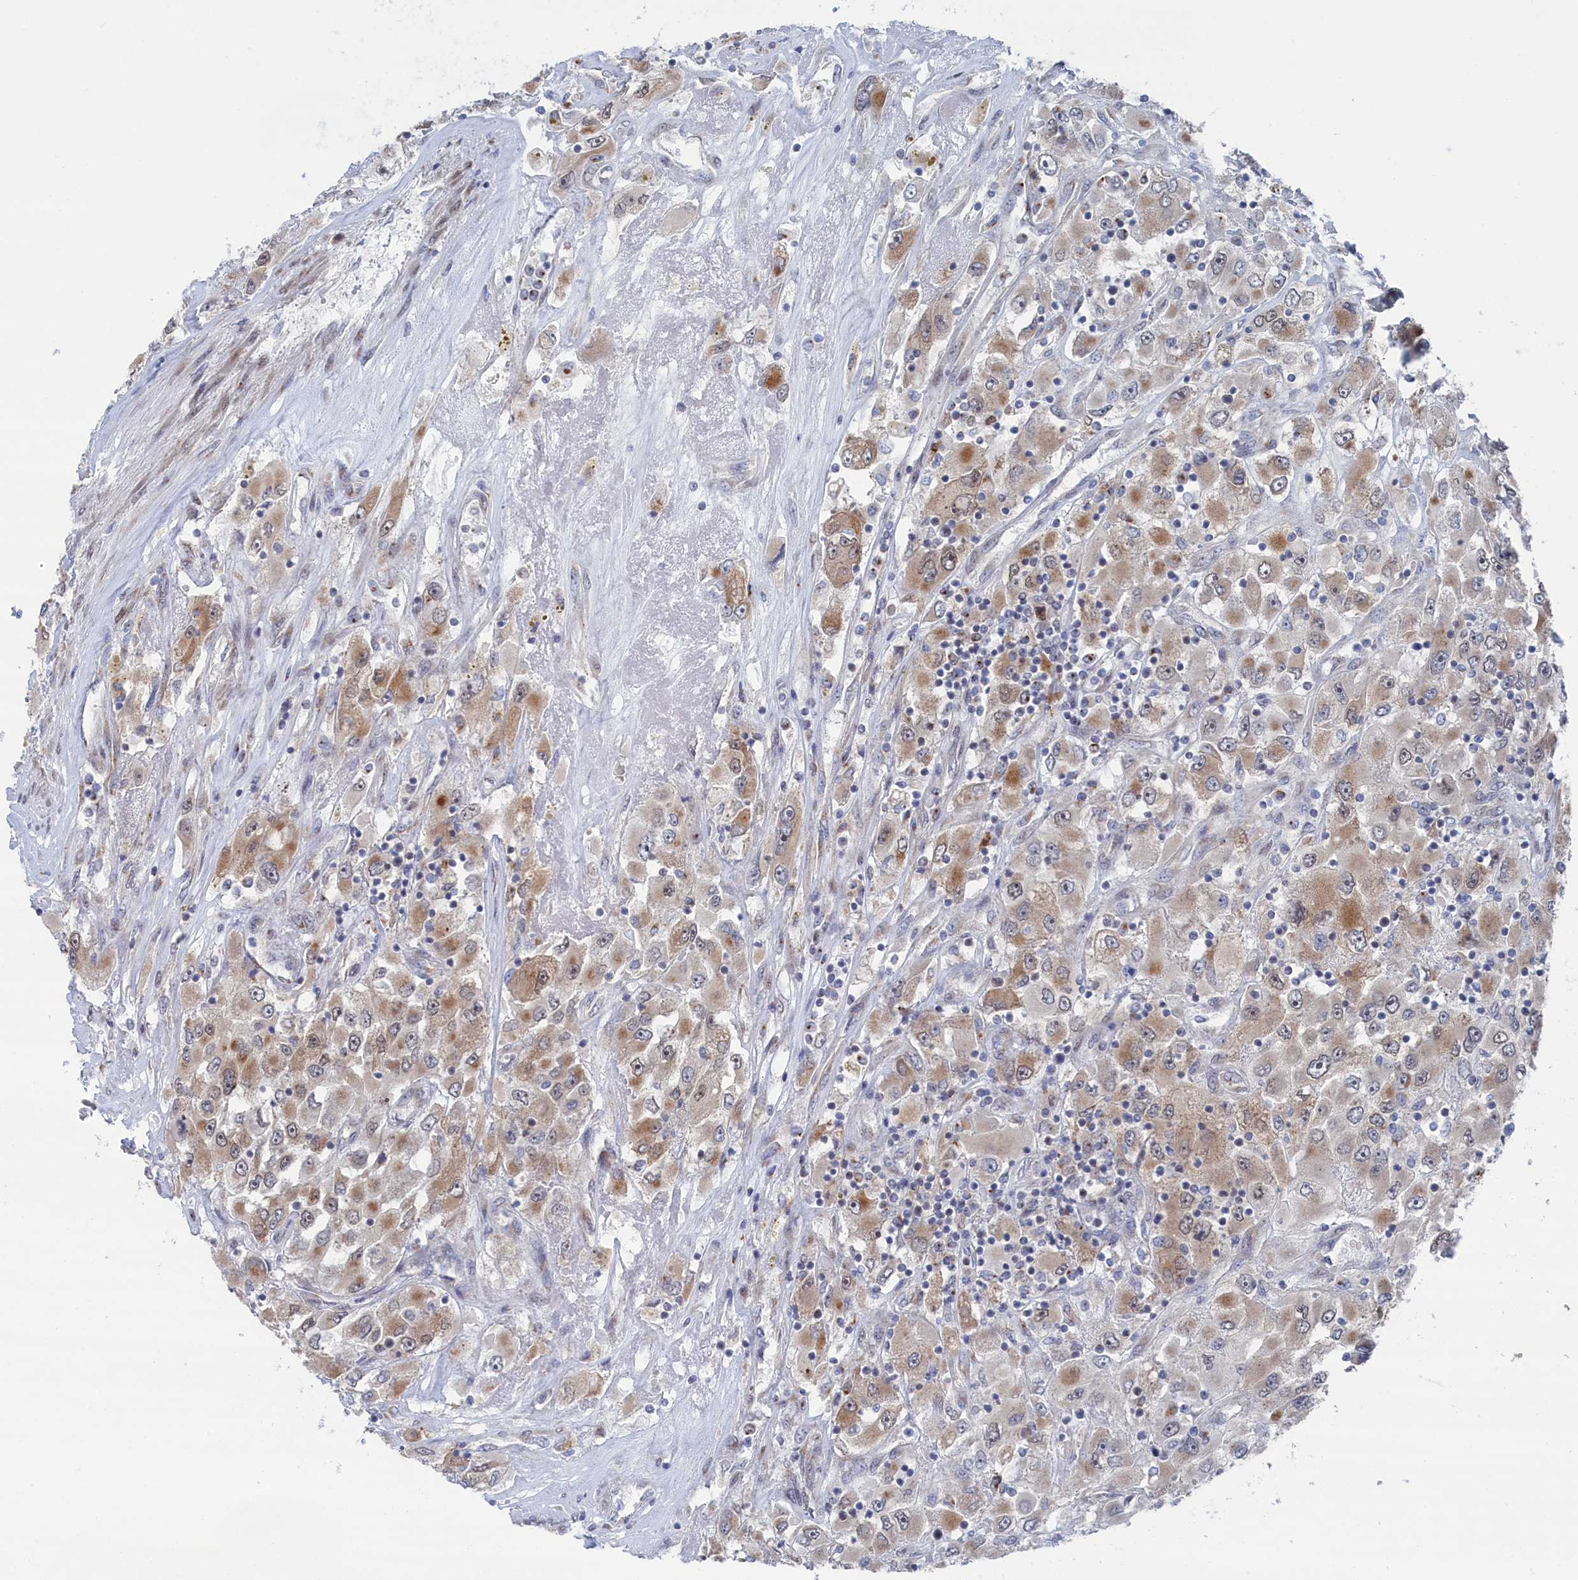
{"staining": {"intensity": "moderate", "quantity": "25%-75%", "location": "cytoplasmic/membranous"}, "tissue": "renal cancer", "cell_type": "Tumor cells", "image_type": "cancer", "snomed": [{"axis": "morphology", "description": "Adenocarcinoma, NOS"}, {"axis": "topography", "description": "Kidney"}], "caption": "An immunohistochemistry histopathology image of tumor tissue is shown. Protein staining in brown shows moderate cytoplasmic/membranous positivity in renal adenocarcinoma within tumor cells. (DAB (3,3'-diaminobenzidine) IHC, brown staining for protein, blue staining for nuclei).", "gene": "IRX1", "patient": {"sex": "female", "age": 52}}